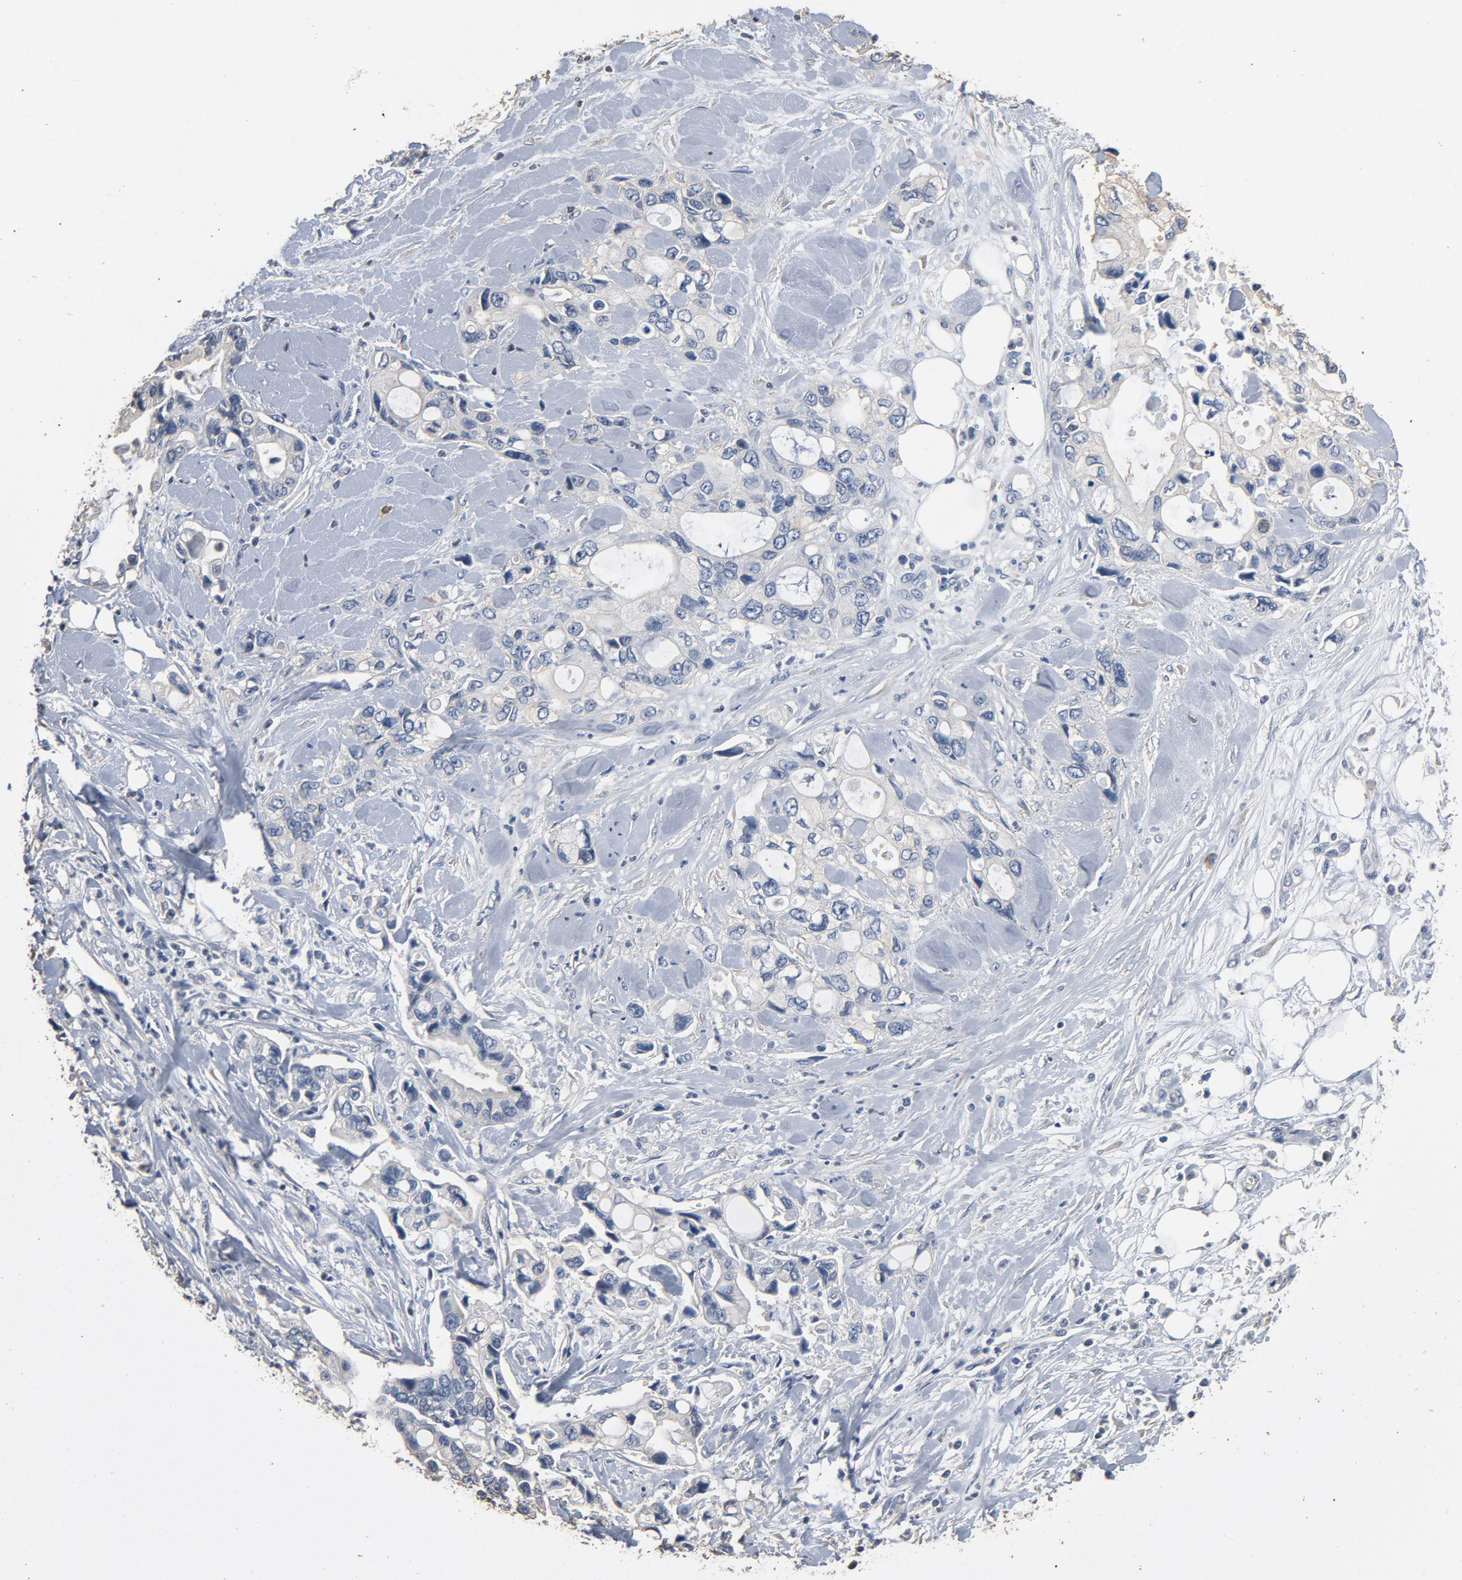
{"staining": {"intensity": "negative", "quantity": "none", "location": "none"}, "tissue": "pancreatic cancer", "cell_type": "Tumor cells", "image_type": "cancer", "snomed": [{"axis": "morphology", "description": "Adenocarcinoma, NOS"}, {"axis": "topography", "description": "Pancreas"}], "caption": "Tumor cells show no significant protein positivity in pancreatic cancer.", "gene": "SOX6", "patient": {"sex": "male", "age": 70}}